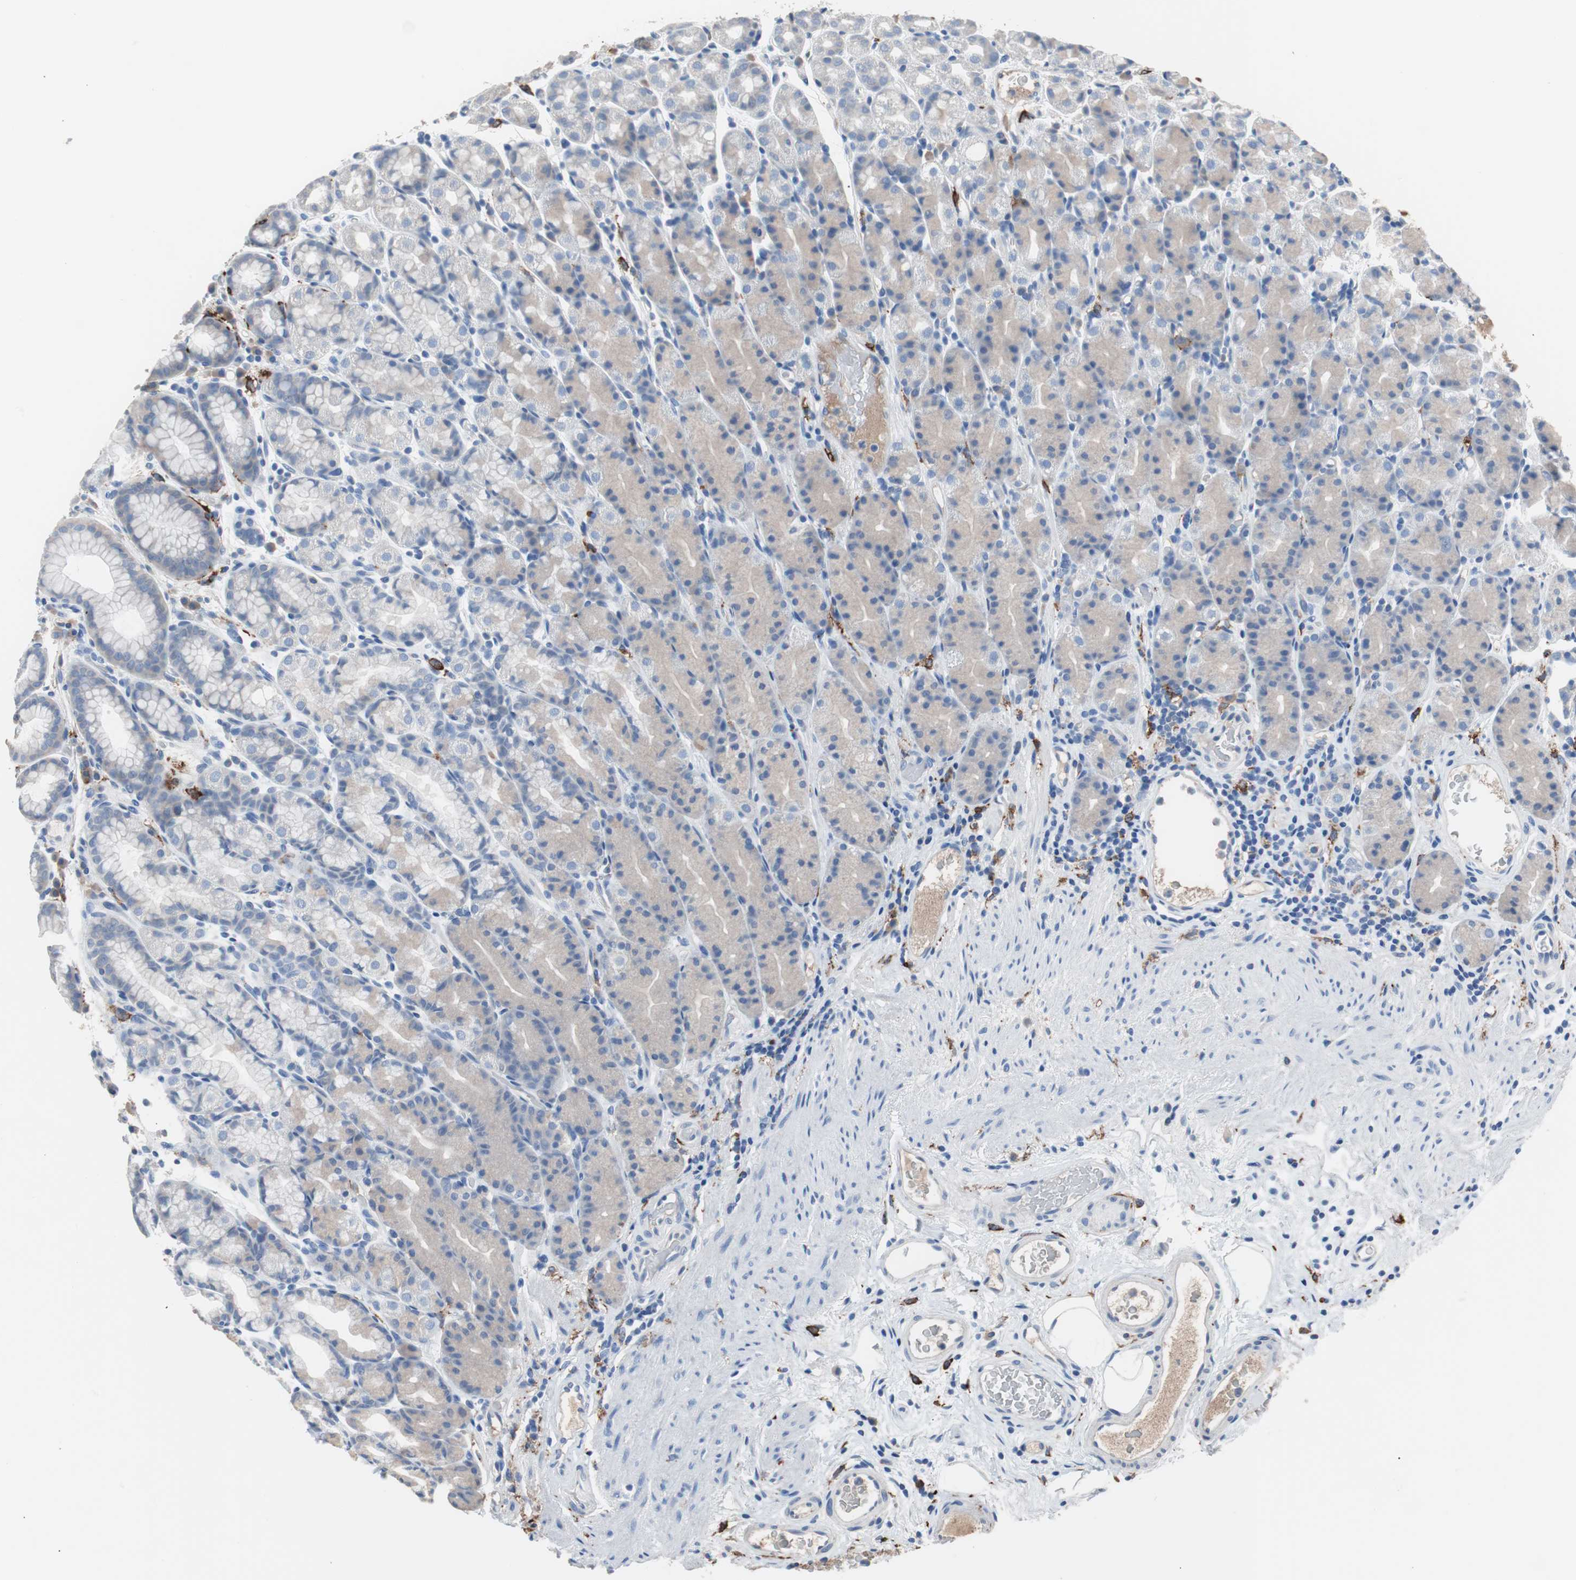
{"staining": {"intensity": "weak", "quantity": "<25%", "location": "cytoplasmic/membranous"}, "tissue": "stomach", "cell_type": "Glandular cells", "image_type": "normal", "snomed": [{"axis": "morphology", "description": "Normal tissue, NOS"}, {"axis": "topography", "description": "Stomach, upper"}], "caption": "High magnification brightfield microscopy of unremarkable stomach stained with DAB (brown) and counterstained with hematoxylin (blue): glandular cells show no significant expression. (Immunohistochemistry, brightfield microscopy, high magnification).", "gene": "FCGR2B", "patient": {"sex": "male", "age": 68}}